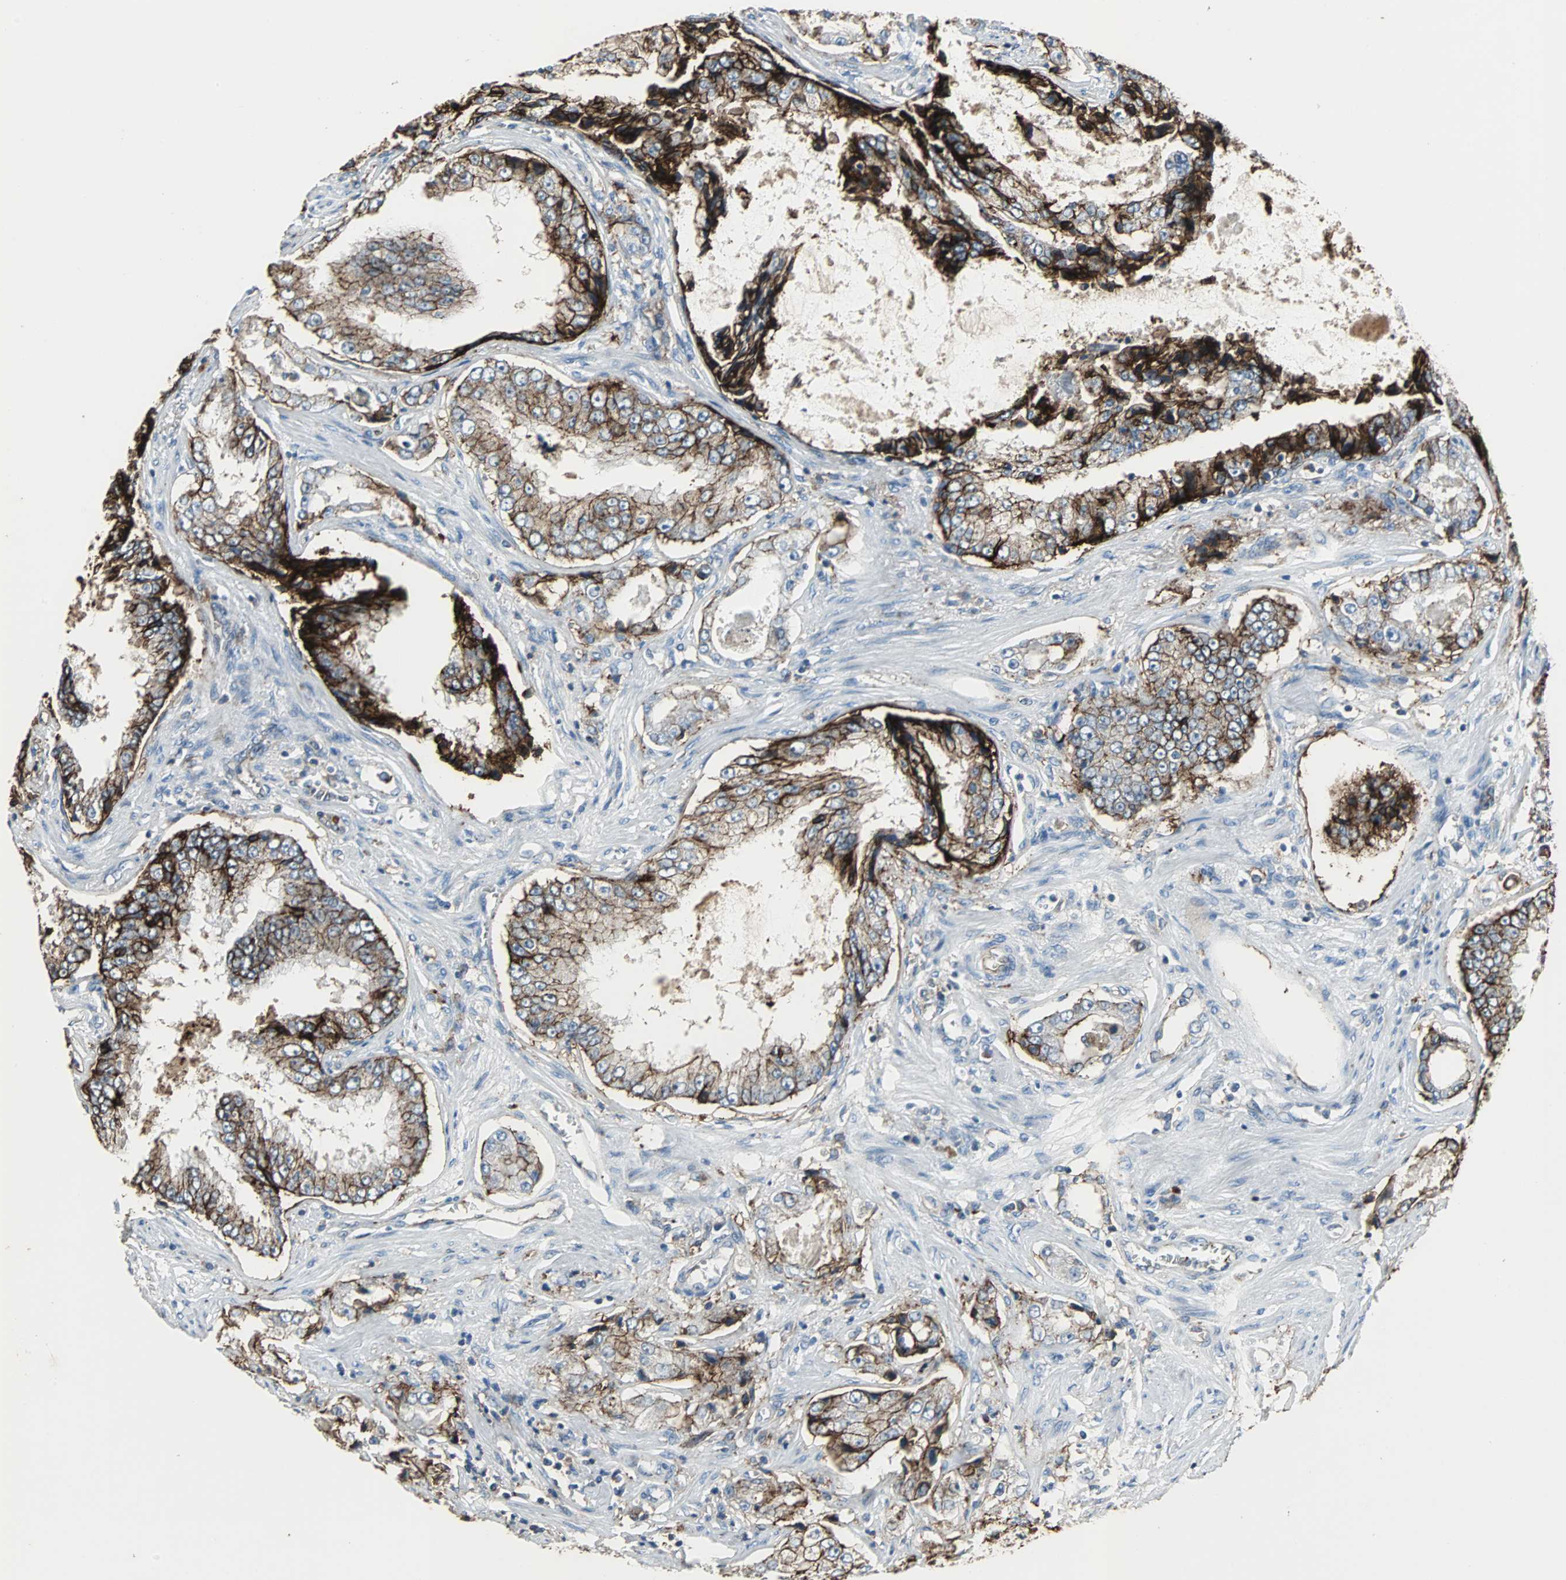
{"staining": {"intensity": "moderate", "quantity": ">75%", "location": "cytoplasmic/membranous"}, "tissue": "prostate cancer", "cell_type": "Tumor cells", "image_type": "cancer", "snomed": [{"axis": "morphology", "description": "Adenocarcinoma, High grade"}, {"axis": "topography", "description": "Prostate"}], "caption": "A medium amount of moderate cytoplasmic/membranous positivity is identified in about >75% of tumor cells in prostate cancer (high-grade adenocarcinoma) tissue.", "gene": "F11R", "patient": {"sex": "male", "age": 73}}